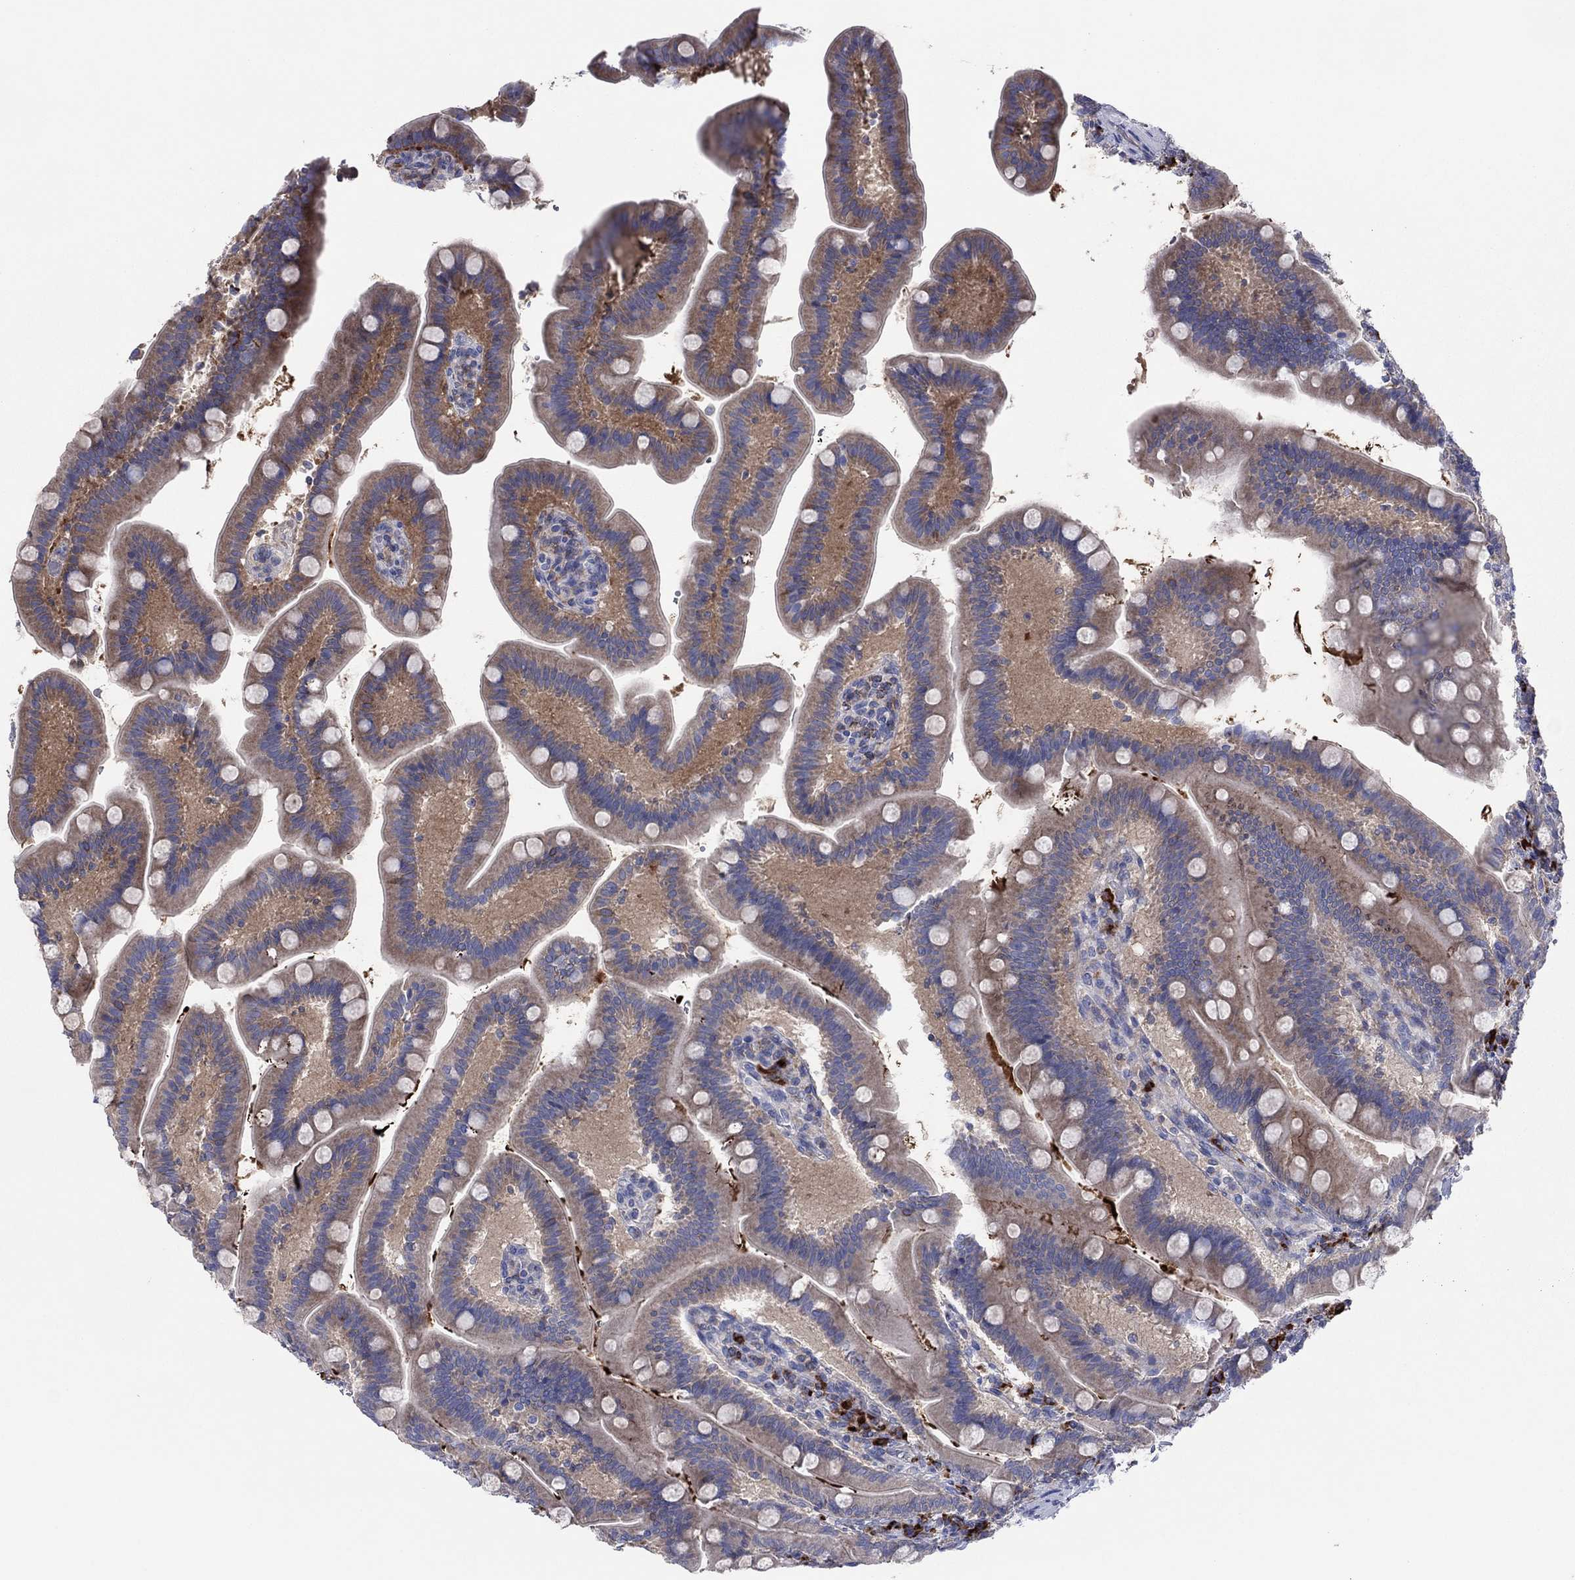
{"staining": {"intensity": "strong", "quantity": "<25%", "location": "cytoplasmic/membranous"}, "tissue": "small intestine", "cell_type": "Glandular cells", "image_type": "normal", "snomed": [{"axis": "morphology", "description": "Normal tissue, NOS"}, {"axis": "topography", "description": "Small intestine"}], "caption": "Small intestine stained for a protein demonstrates strong cytoplasmic/membranous positivity in glandular cells.", "gene": "PVR", "patient": {"sex": "male", "age": 66}}